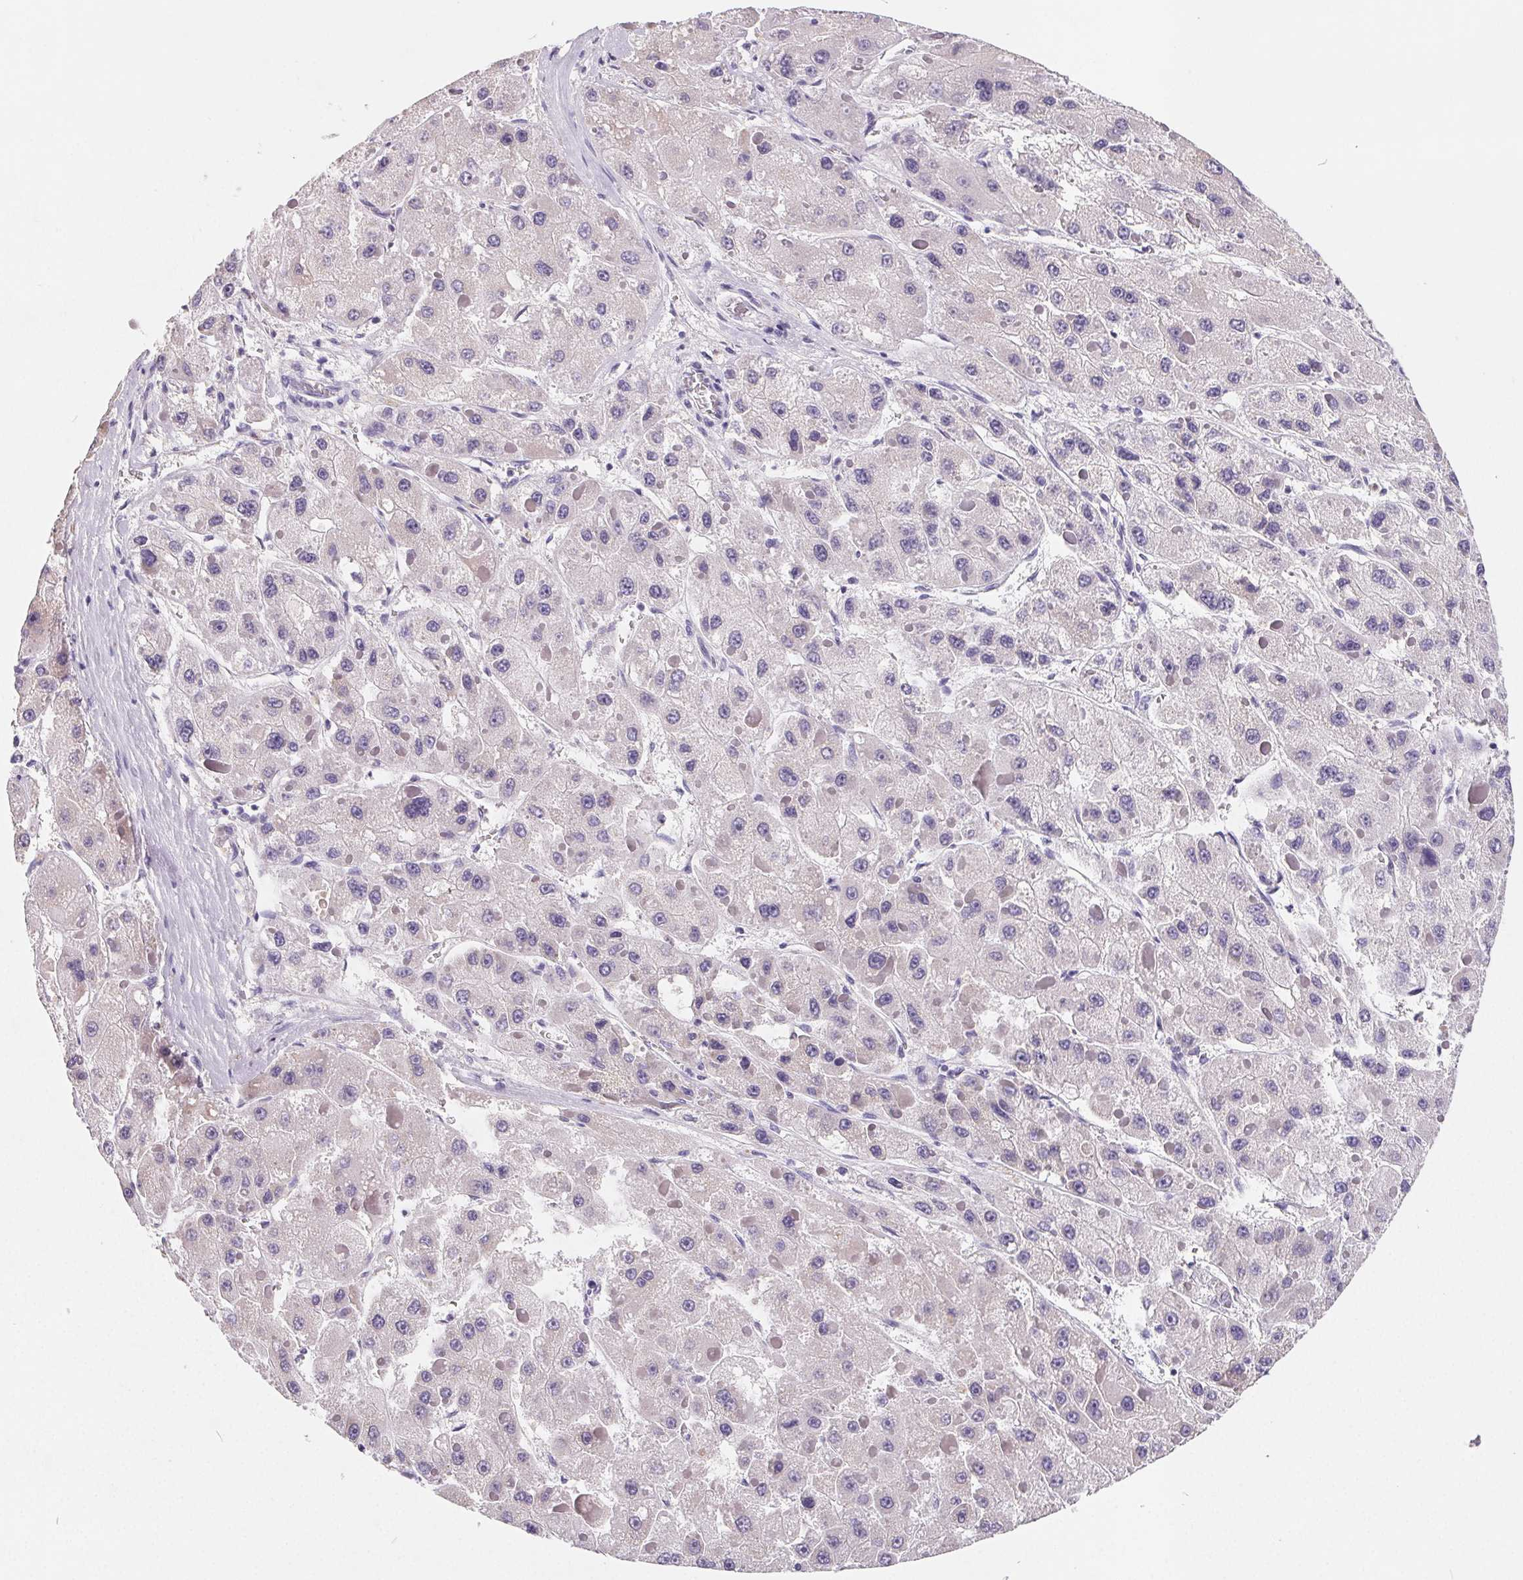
{"staining": {"intensity": "negative", "quantity": "none", "location": "none"}, "tissue": "liver cancer", "cell_type": "Tumor cells", "image_type": "cancer", "snomed": [{"axis": "morphology", "description": "Carcinoma, Hepatocellular, NOS"}, {"axis": "topography", "description": "Liver"}], "caption": "Immunohistochemistry image of neoplastic tissue: human hepatocellular carcinoma (liver) stained with DAB displays no significant protein staining in tumor cells.", "gene": "FDX1", "patient": {"sex": "female", "age": 73}}